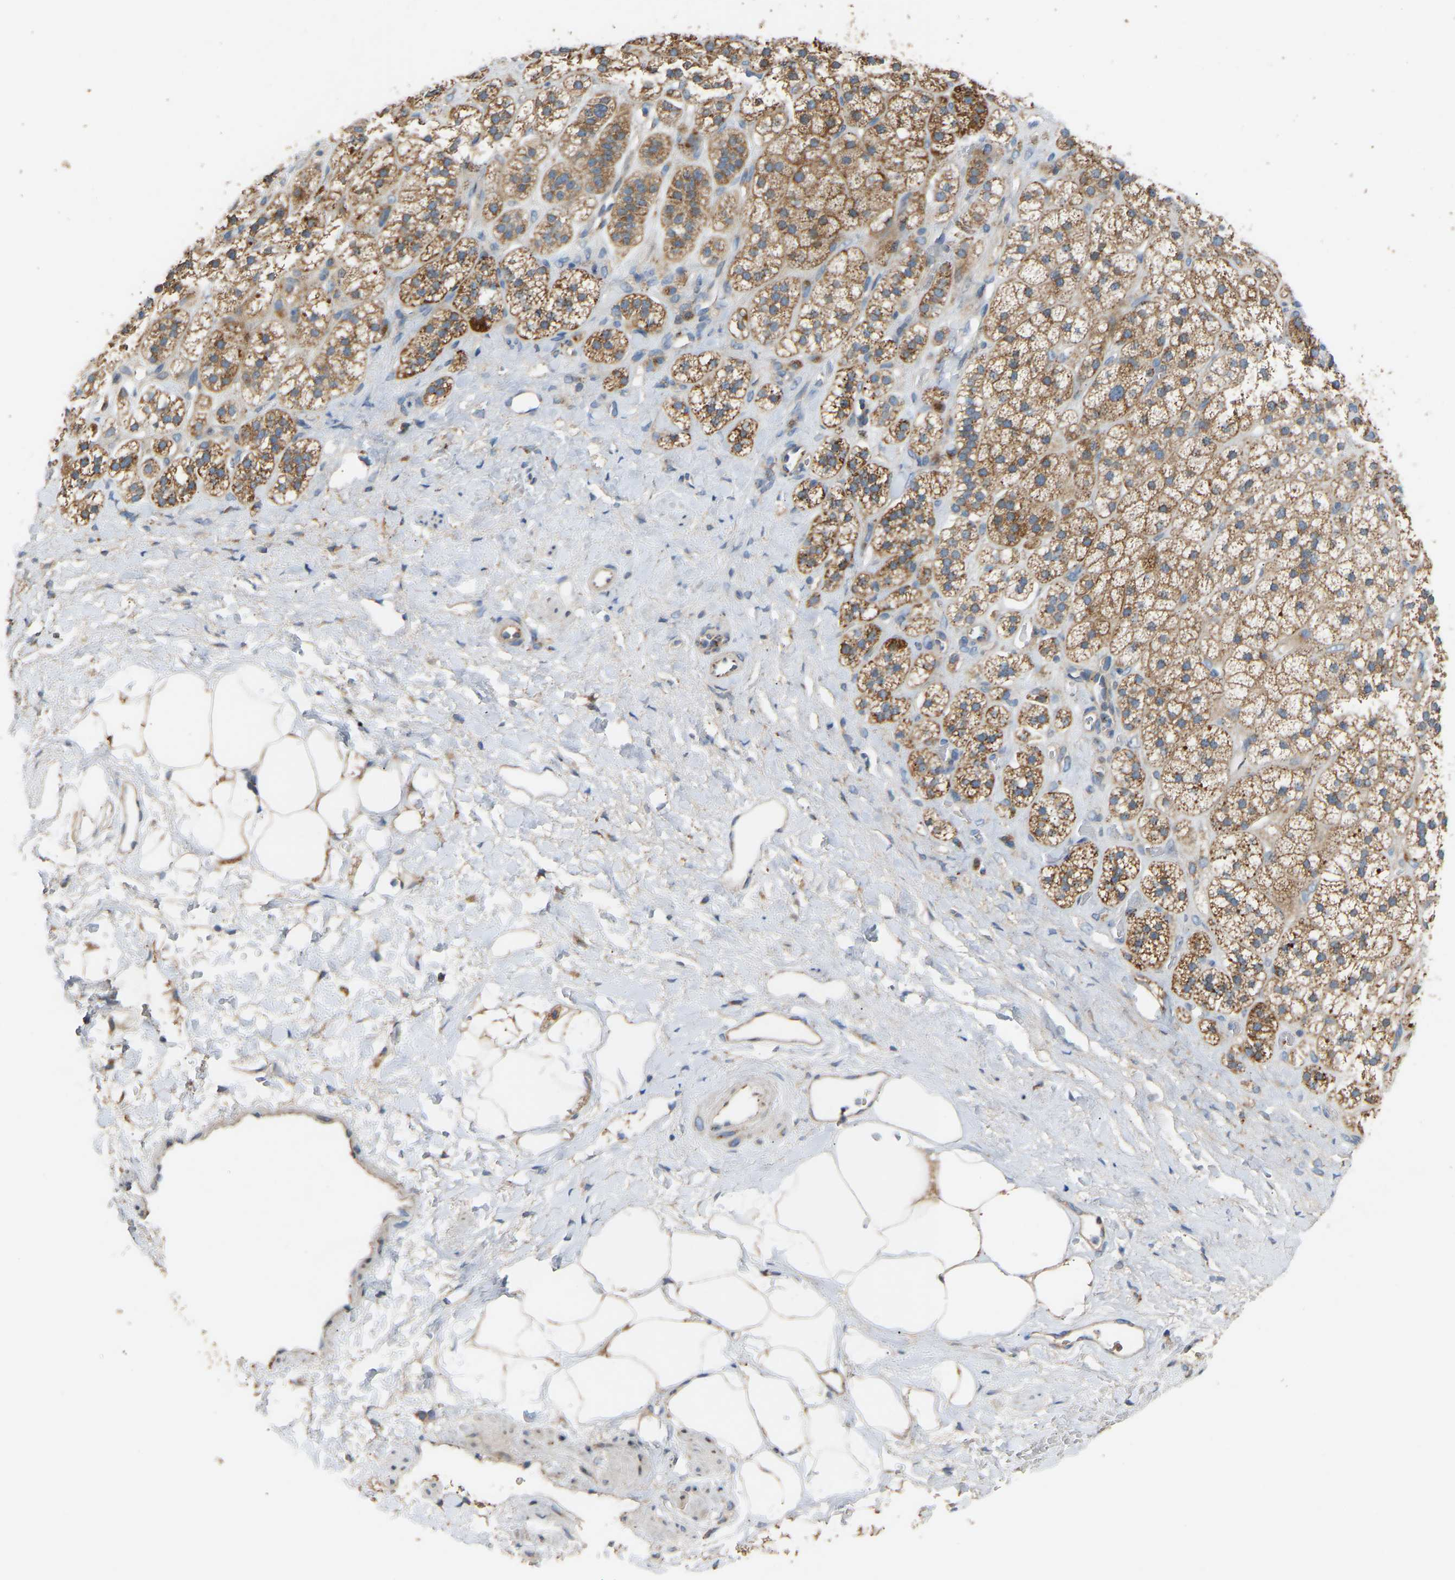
{"staining": {"intensity": "moderate", "quantity": ">75%", "location": "cytoplasmic/membranous"}, "tissue": "adrenal gland", "cell_type": "Glandular cells", "image_type": "normal", "snomed": [{"axis": "morphology", "description": "Normal tissue, NOS"}, {"axis": "topography", "description": "Adrenal gland"}], "caption": "Adrenal gland stained with a brown dye reveals moderate cytoplasmic/membranous positive staining in approximately >75% of glandular cells.", "gene": "RGP1", "patient": {"sex": "male", "age": 56}}